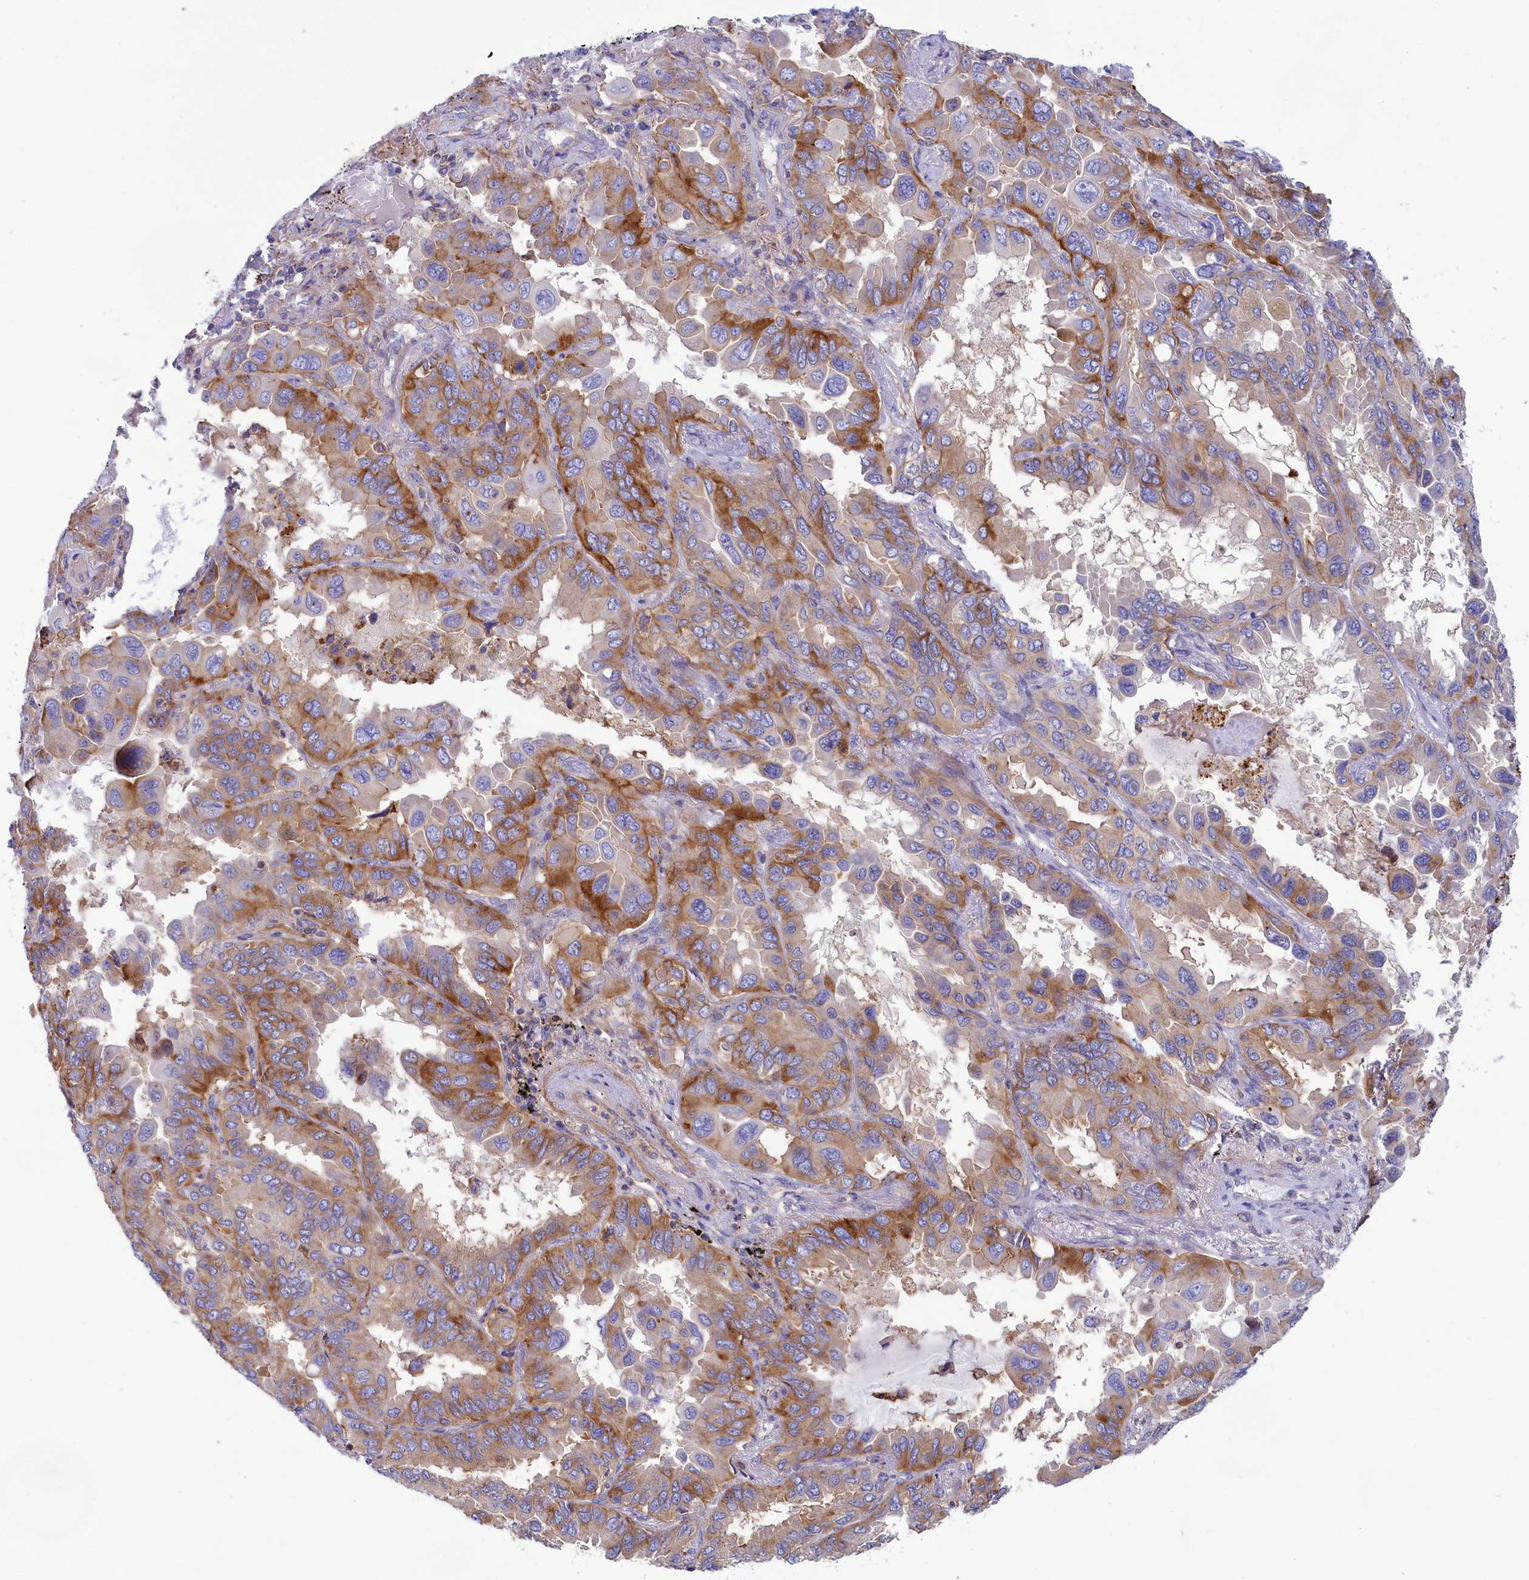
{"staining": {"intensity": "moderate", "quantity": "<25%", "location": "cytoplasmic/membranous"}, "tissue": "lung cancer", "cell_type": "Tumor cells", "image_type": "cancer", "snomed": [{"axis": "morphology", "description": "Adenocarcinoma, NOS"}, {"axis": "topography", "description": "Lung"}], "caption": "A photomicrograph of lung cancer stained for a protein reveals moderate cytoplasmic/membranous brown staining in tumor cells.", "gene": "SCAMP4", "patient": {"sex": "male", "age": 64}}